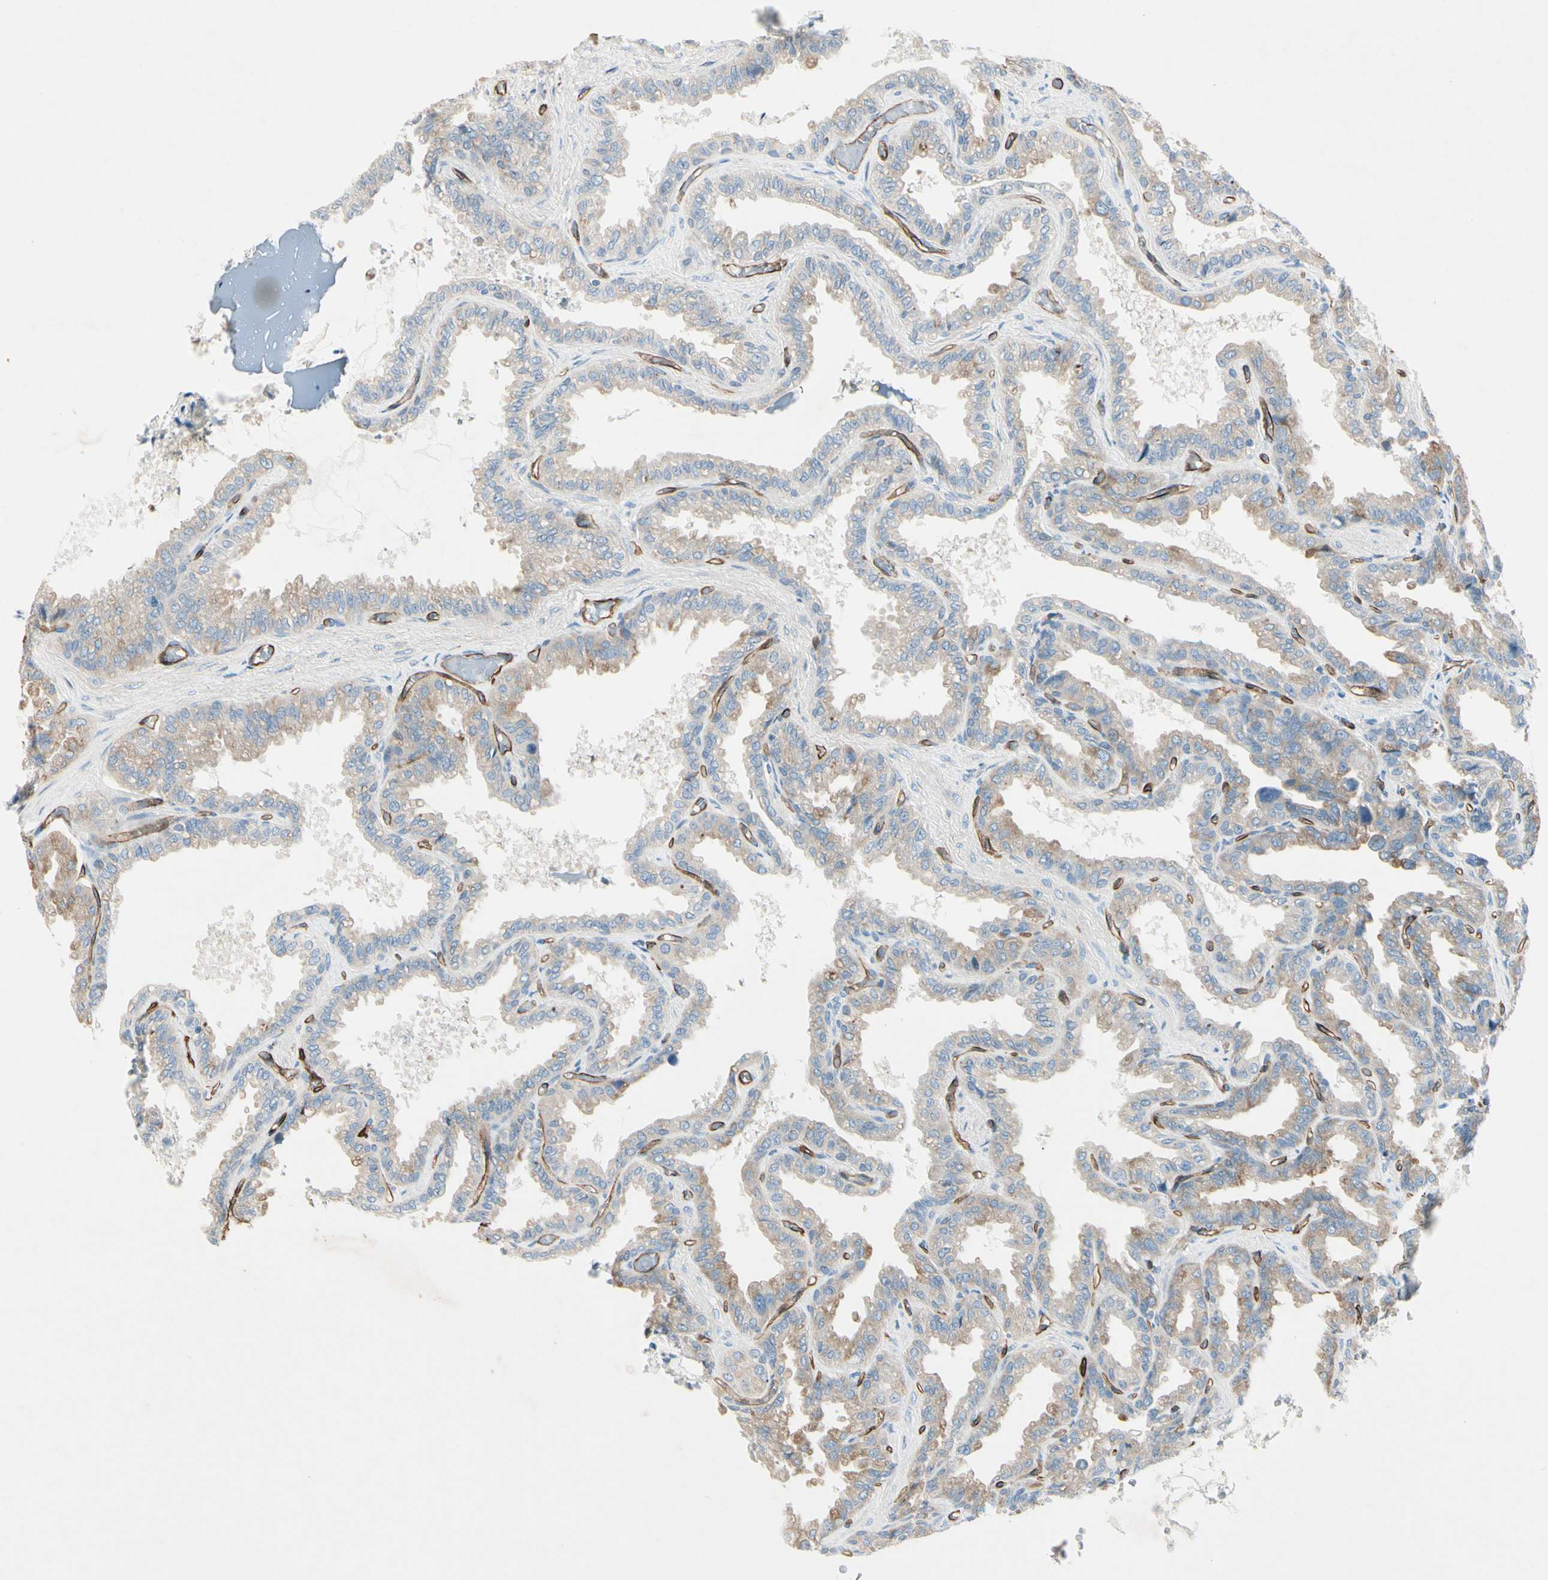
{"staining": {"intensity": "weak", "quantity": "<25%", "location": "cytoplasmic/membranous"}, "tissue": "seminal vesicle", "cell_type": "Glandular cells", "image_type": "normal", "snomed": [{"axis": "morphology", "description": "Normal tissue, NOS"}, {"axis": "topography", "description": "Seminal veicle"}], "caption": "Immunohistochemistry of benign human seminal vesicle exhibits no positivity in glandular cells.", "gene": "CD93", "patient": {"sex": "male", "age": 46}}